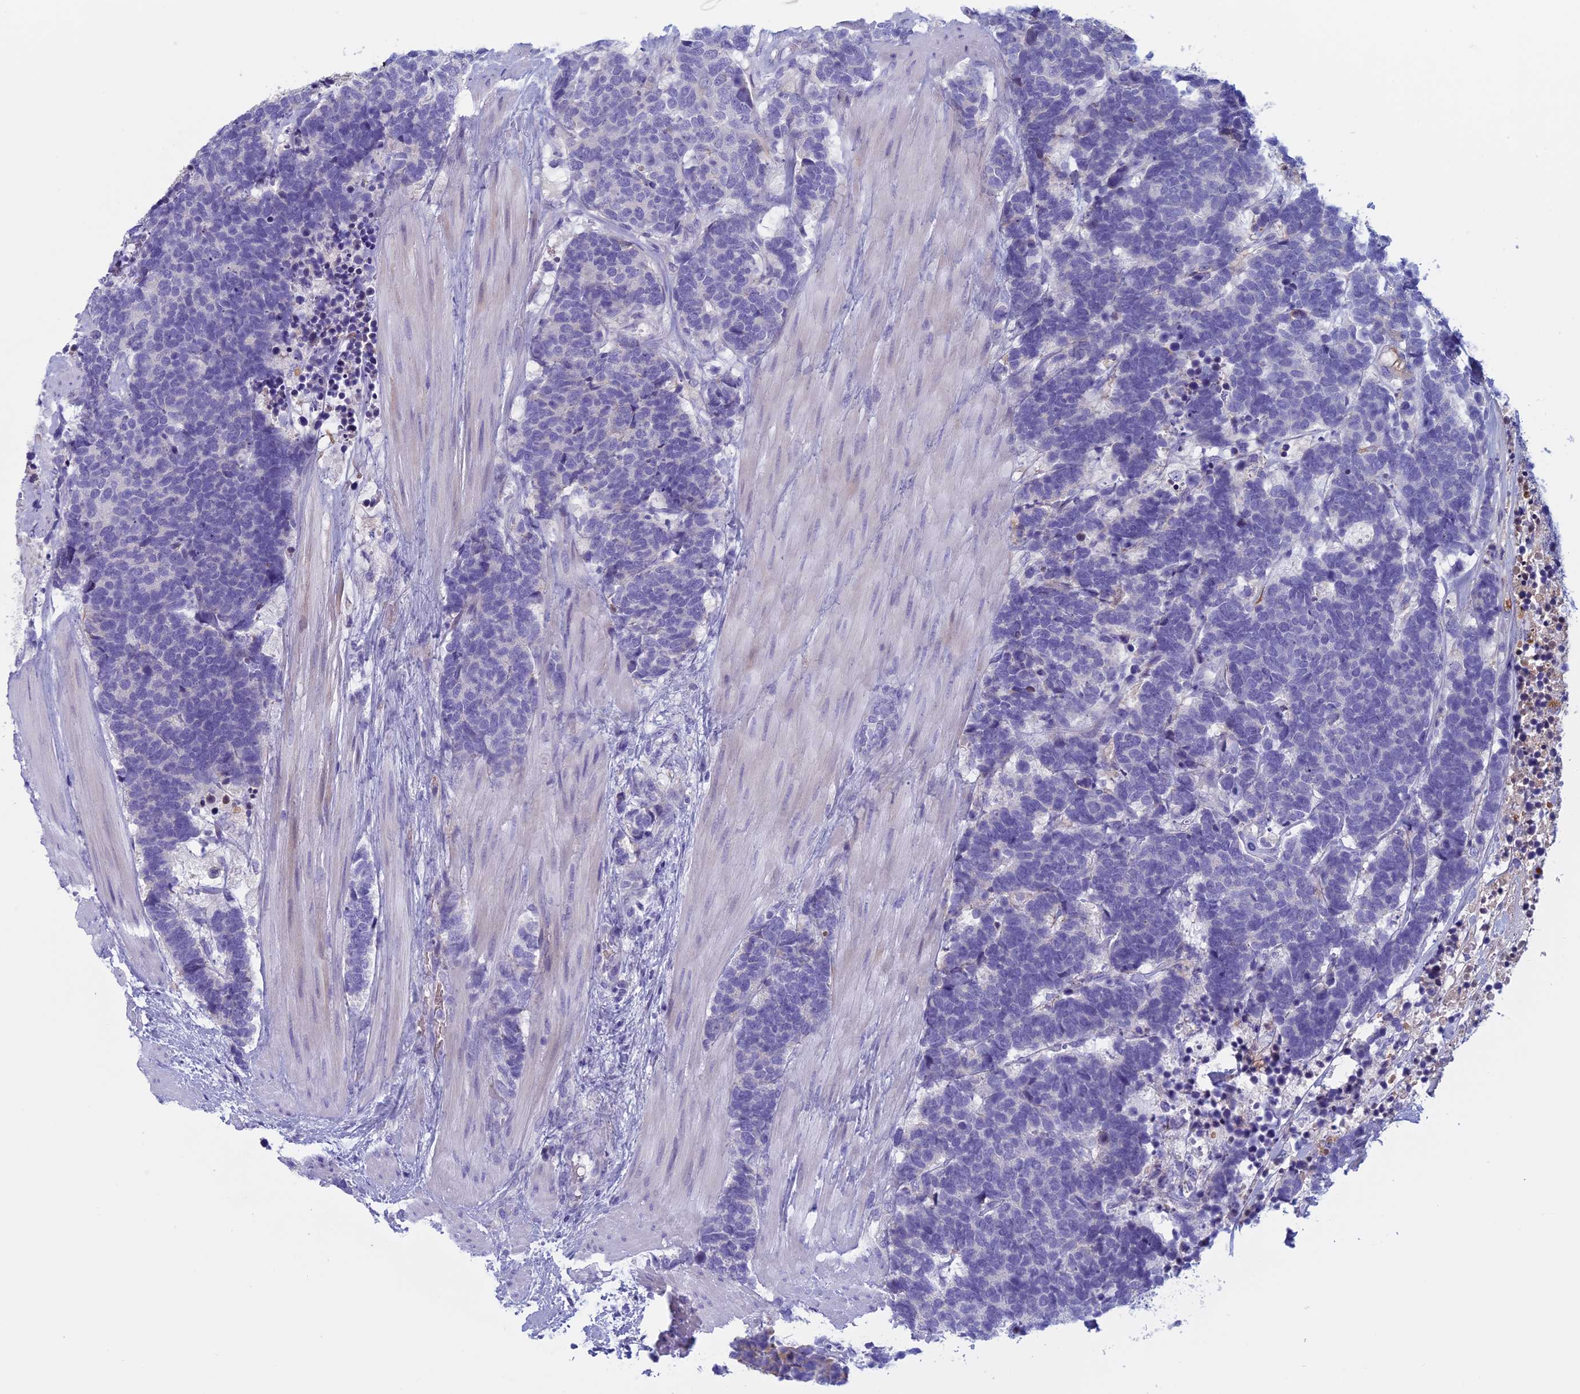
{"staining": {"intensity": "negative", "quantity": "none", "location": "none"}, "tissue": "carcinoid", "cell_type": "Tumor cells", "image_type": "cancer", "snomed": [{"axis": "morphology", "description": "Carcinoma, NOS"}, {"axis": "morphology", "description": "Carcinoid, malignant, NOS"}, {"axis": "topography", "description": "Urinary bladder"}], "caption": "A high-resolution photomicrograph shows immunohistochemistry staining of carcinoma, which shows no significant positivity in tumor cells.", "gene": "ANGPTL2", "patient": {"sex": "male", "age": 57}}